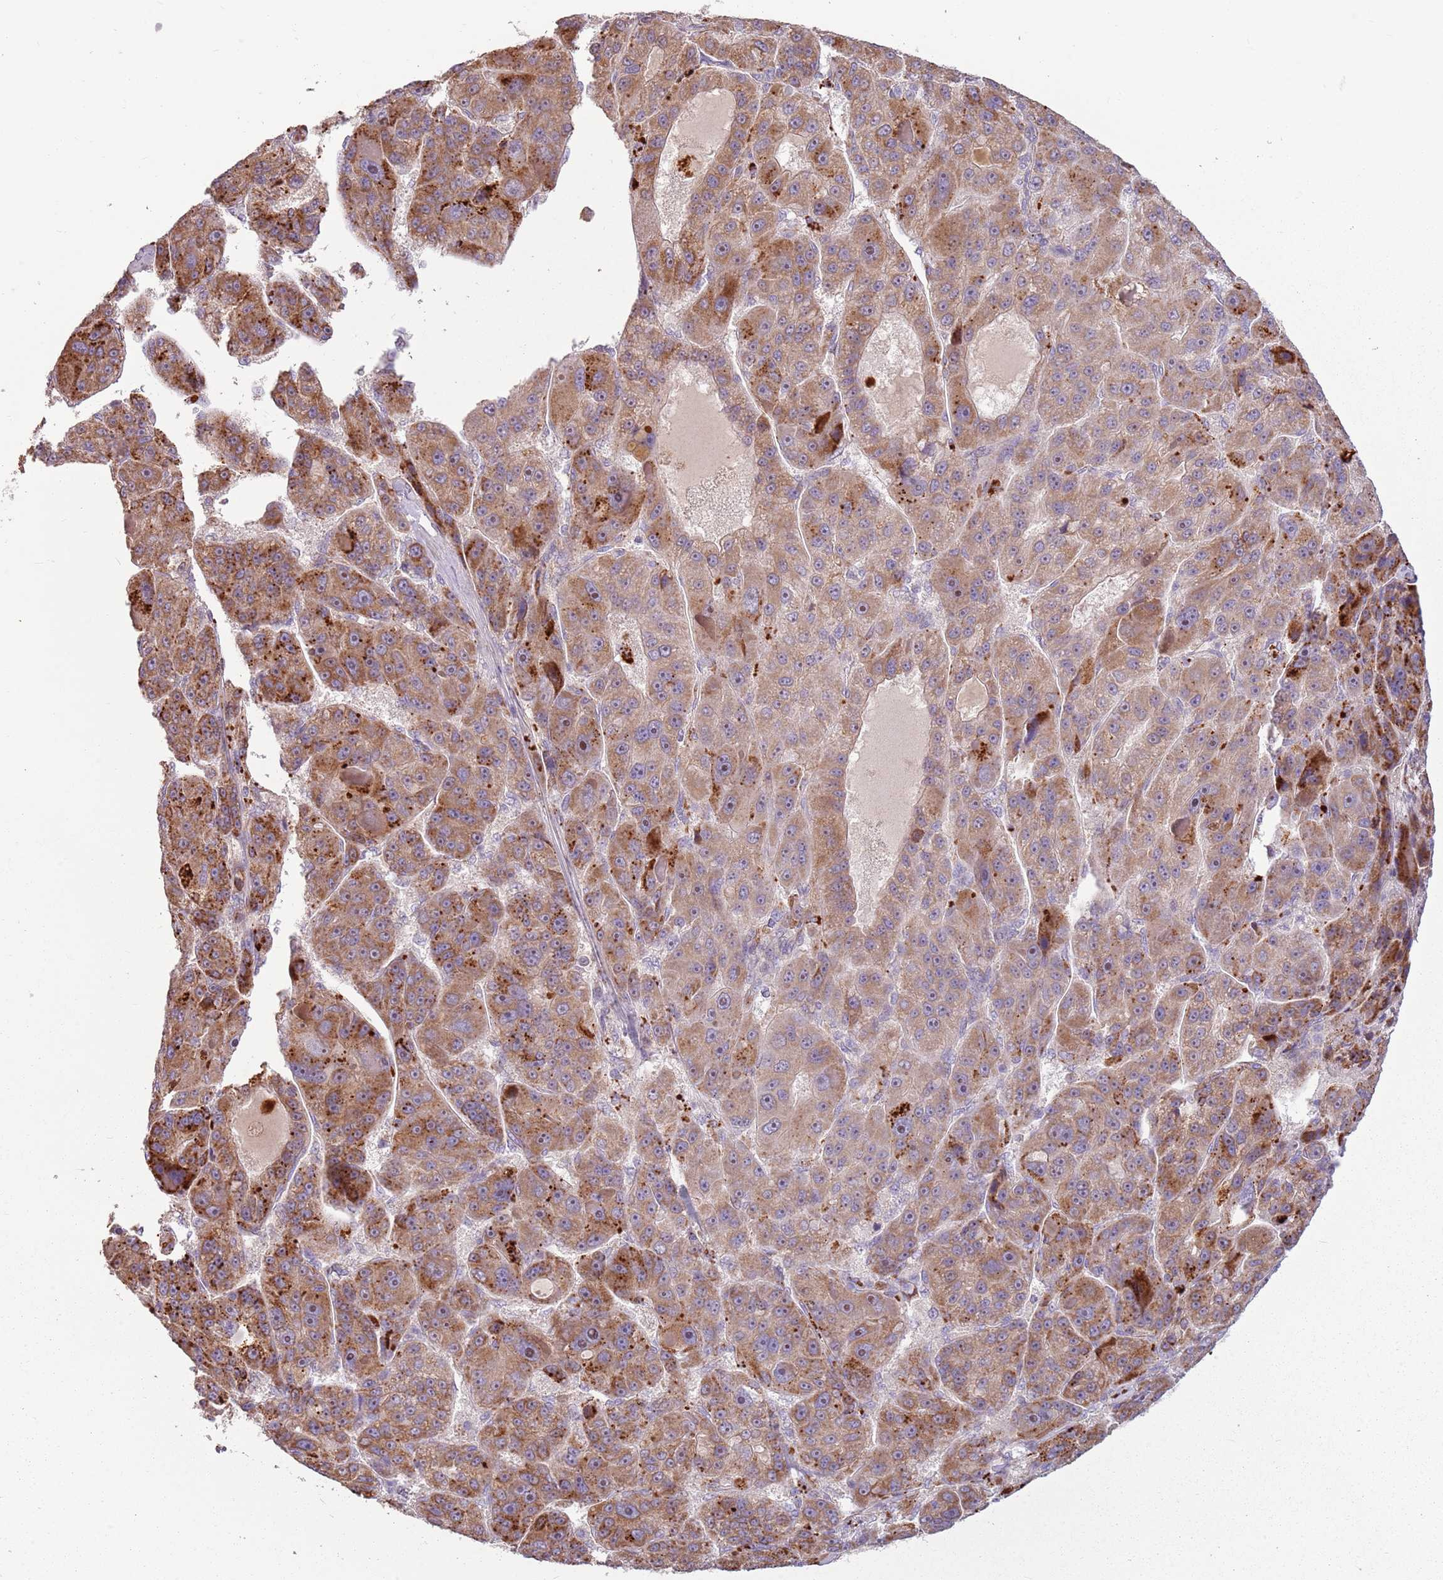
{"staining": {"intensity": "strong", "quantity": ">75%", "location": "cytoplasmic/membranous"}, "tissue": "liver cancer", "cell_type": "Tumor cells", "image_type": "cancer", "snomed": [{"axis": "morphology", "description": "Carcinoma, Hepatocellular, NOS"}, {"axis": "topography", "description": "Liver"}], "caption": "Strong cytoplasmic/membranous expression for a protein is identified in approximately >75% of tumor cells of liver hepatocellular carcinoma using IHC.", "gene": "ZNF530", "patient": {"sex": "male", "age": 76}}